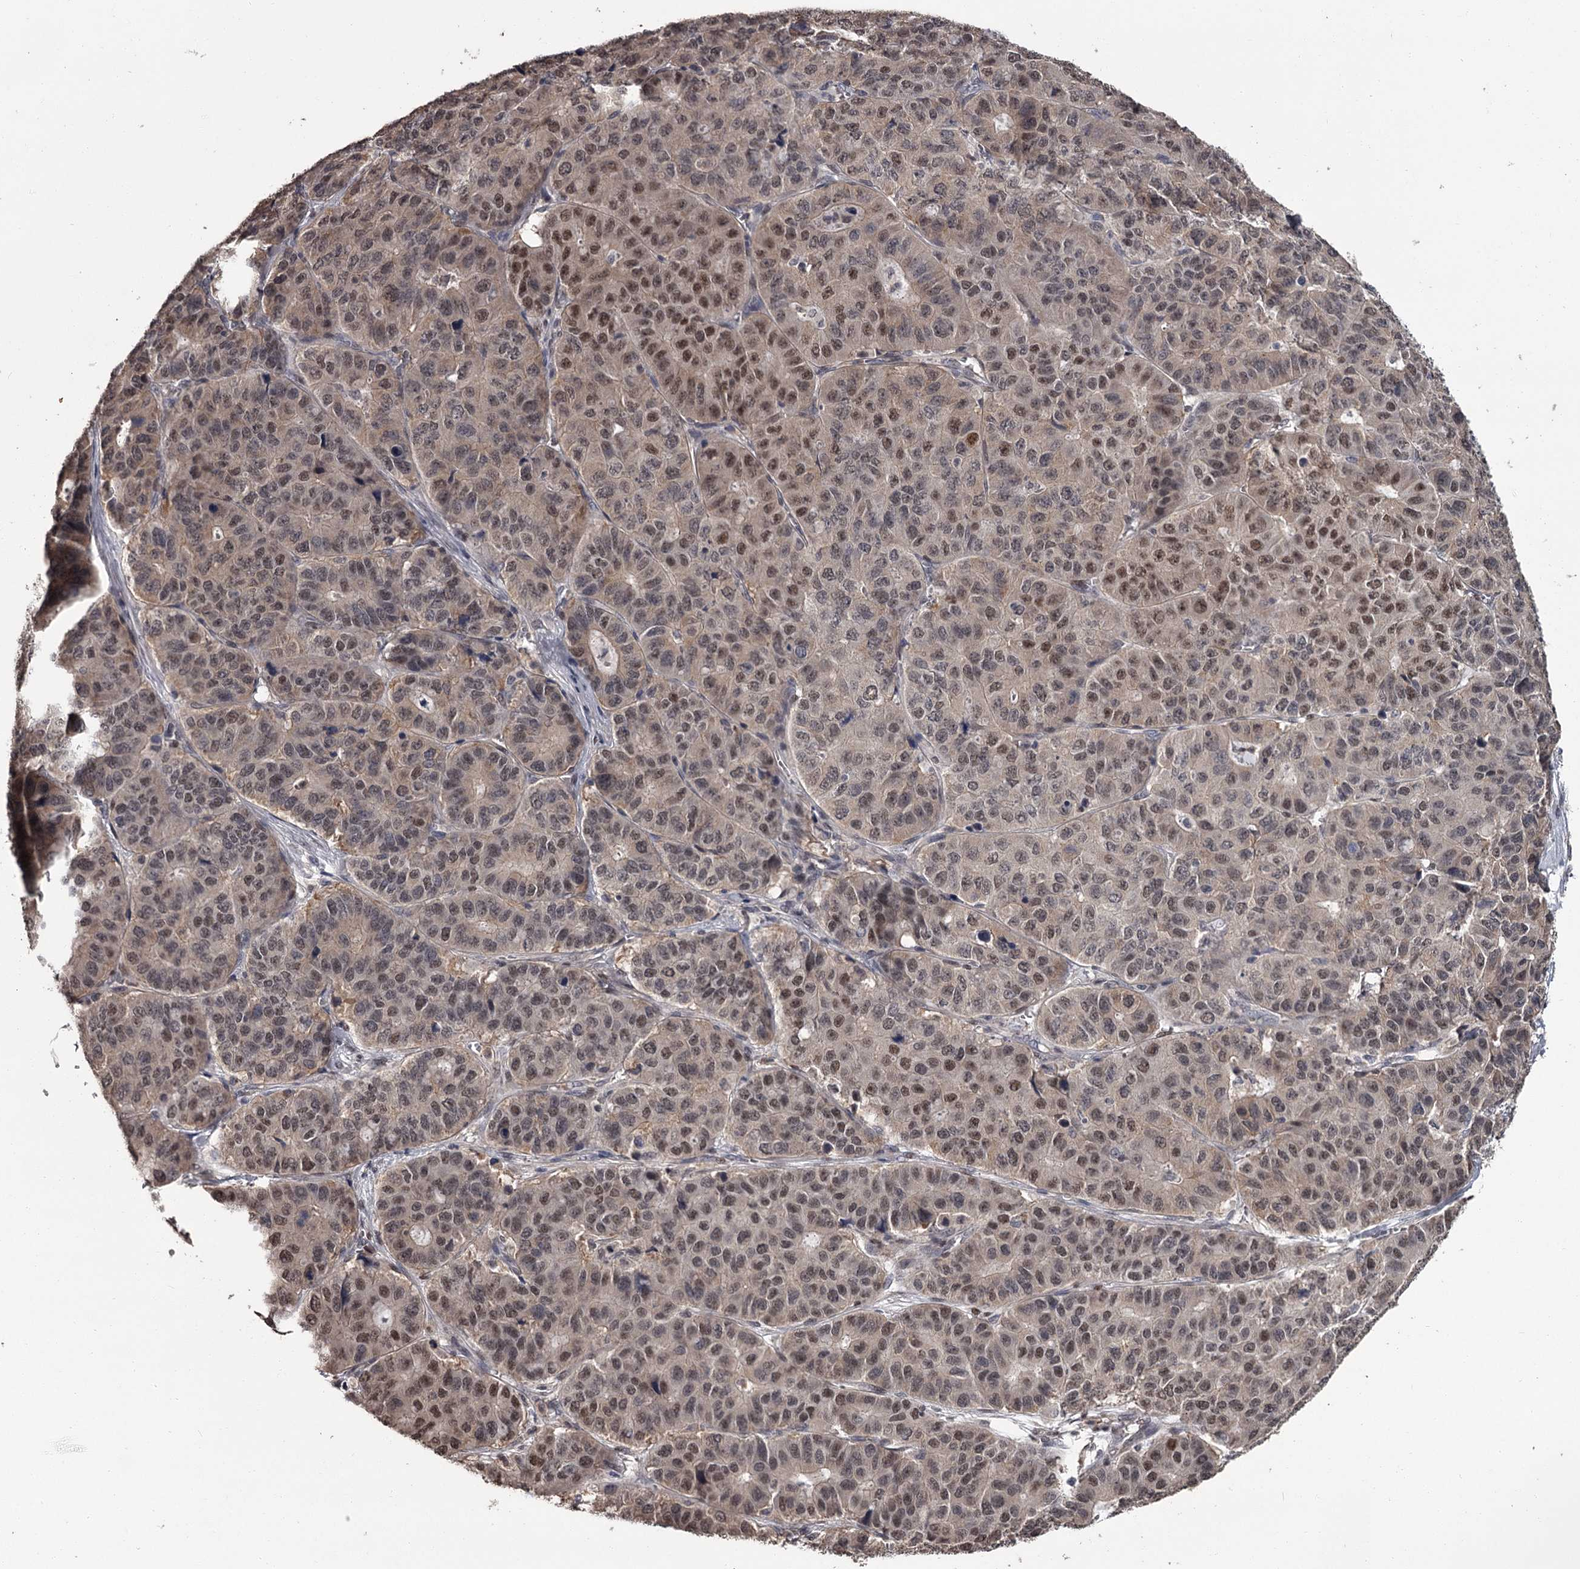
{"staining": {"intensity": "moderate", "quantity": ">75%", "location": "nuclear"}, "tissue": "pancreatic cancer", "cell_type": "Tumor cells", "image_type": "cancer", "snomed": [{"axis": "morphology", "description": "Adenocarcinoma, NOS"}, {"axis": "topography", "description": "Pancreas"}], "caption": "Protein staining reveals moderate nuclear expression in about >75% of tumor cells in adenocarcinoma (pancreatic). The protein of interest is shown in brown color, while the nuclei are stained blue.", "gene": "PRPF40B", "patient": {"sex": "male", "age": 50}}